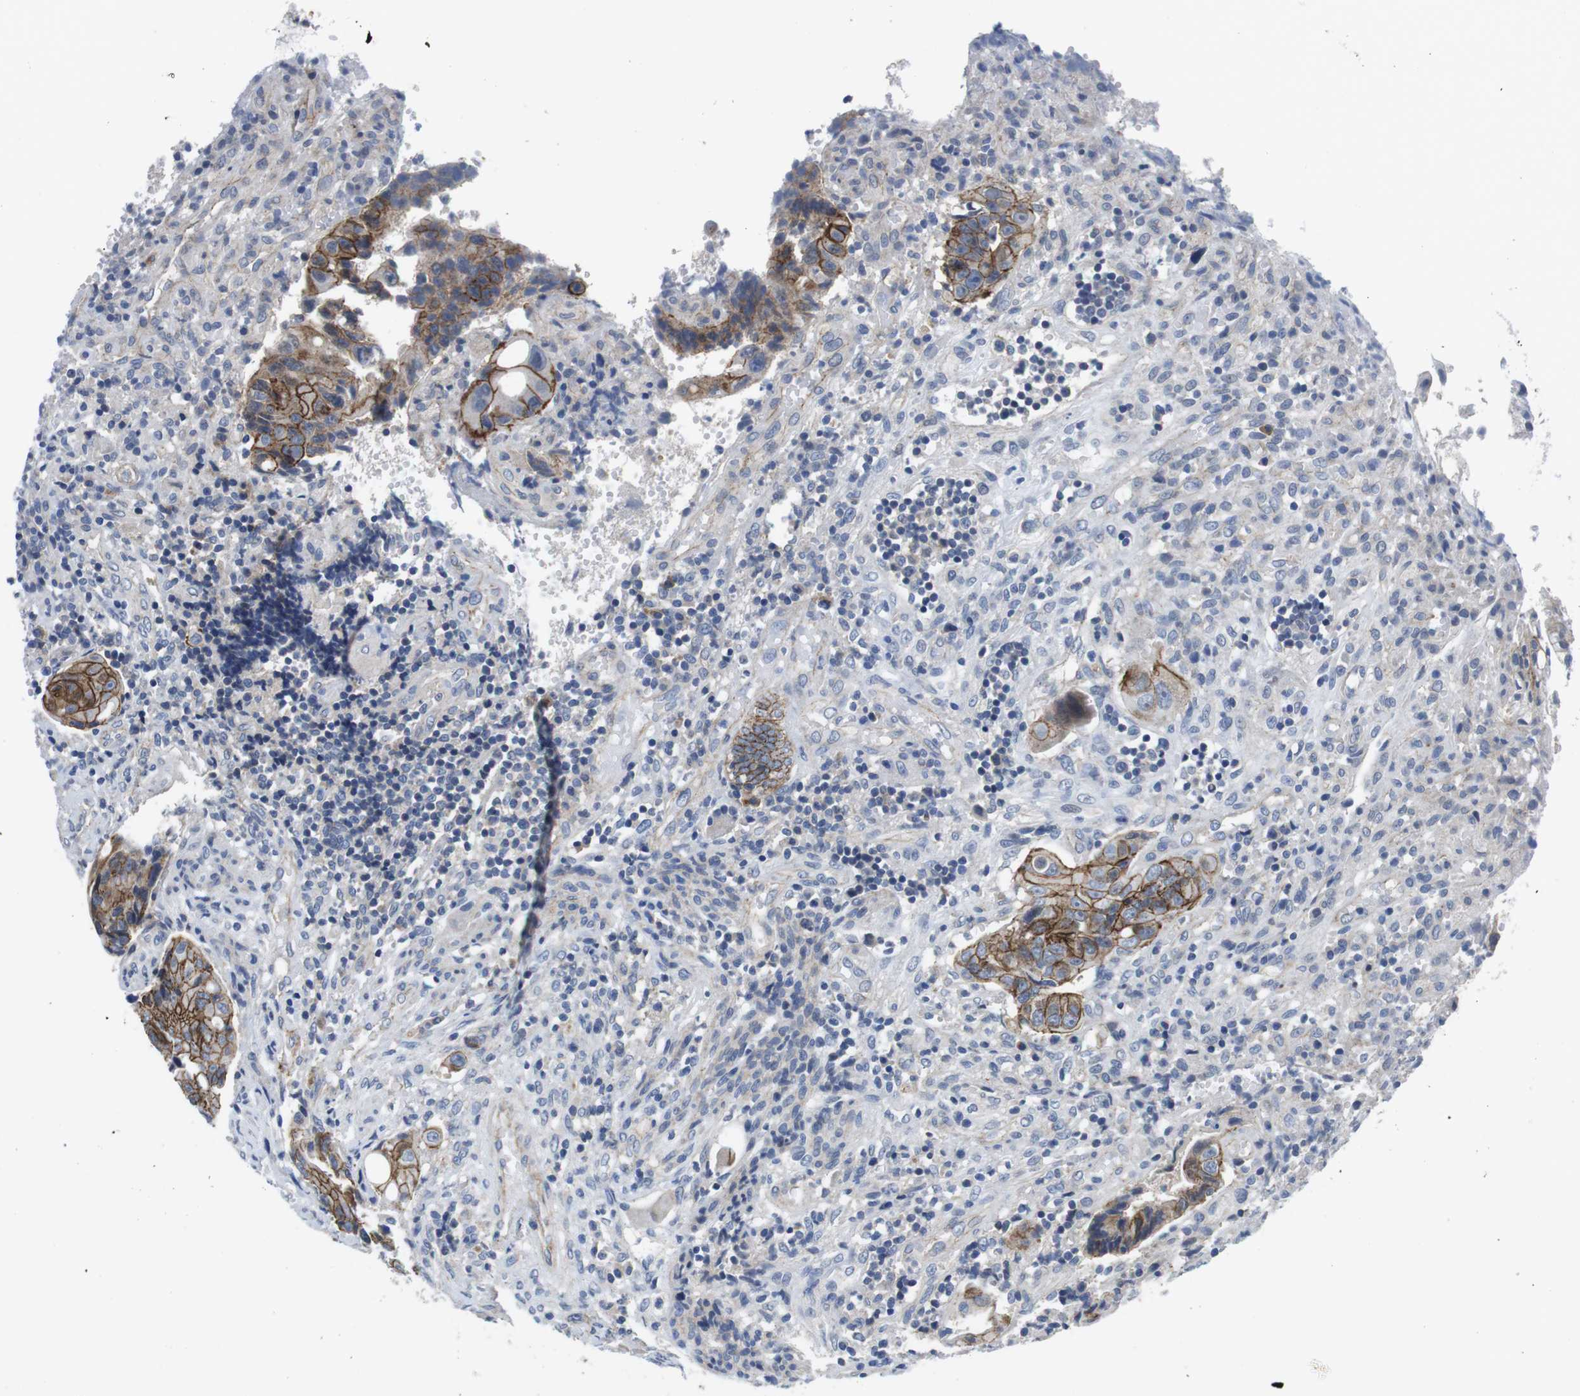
{"staining": {"intensity": "moderate", "quantity": "25%-75%", "location": "cytoplasmic/membranous"}, "tissue": "colorectal cancer", "cell_type": "Tumor cells", "image_type": "cancer", "snomed": [{"axis": "morphology", "description": "Adenocarcinoma, NOS"}, {"axis": "topography", "description": "Colon"}], "caption": "Approximately 25%-75% of tumor cells in colorectal adenocarcinoma show moderate cytoplasmic/membranous protein staining as visualized by brown immunohistochemical staining.", "gene": "SCRIB", "patient": {"sex": "female", "age": 57}}